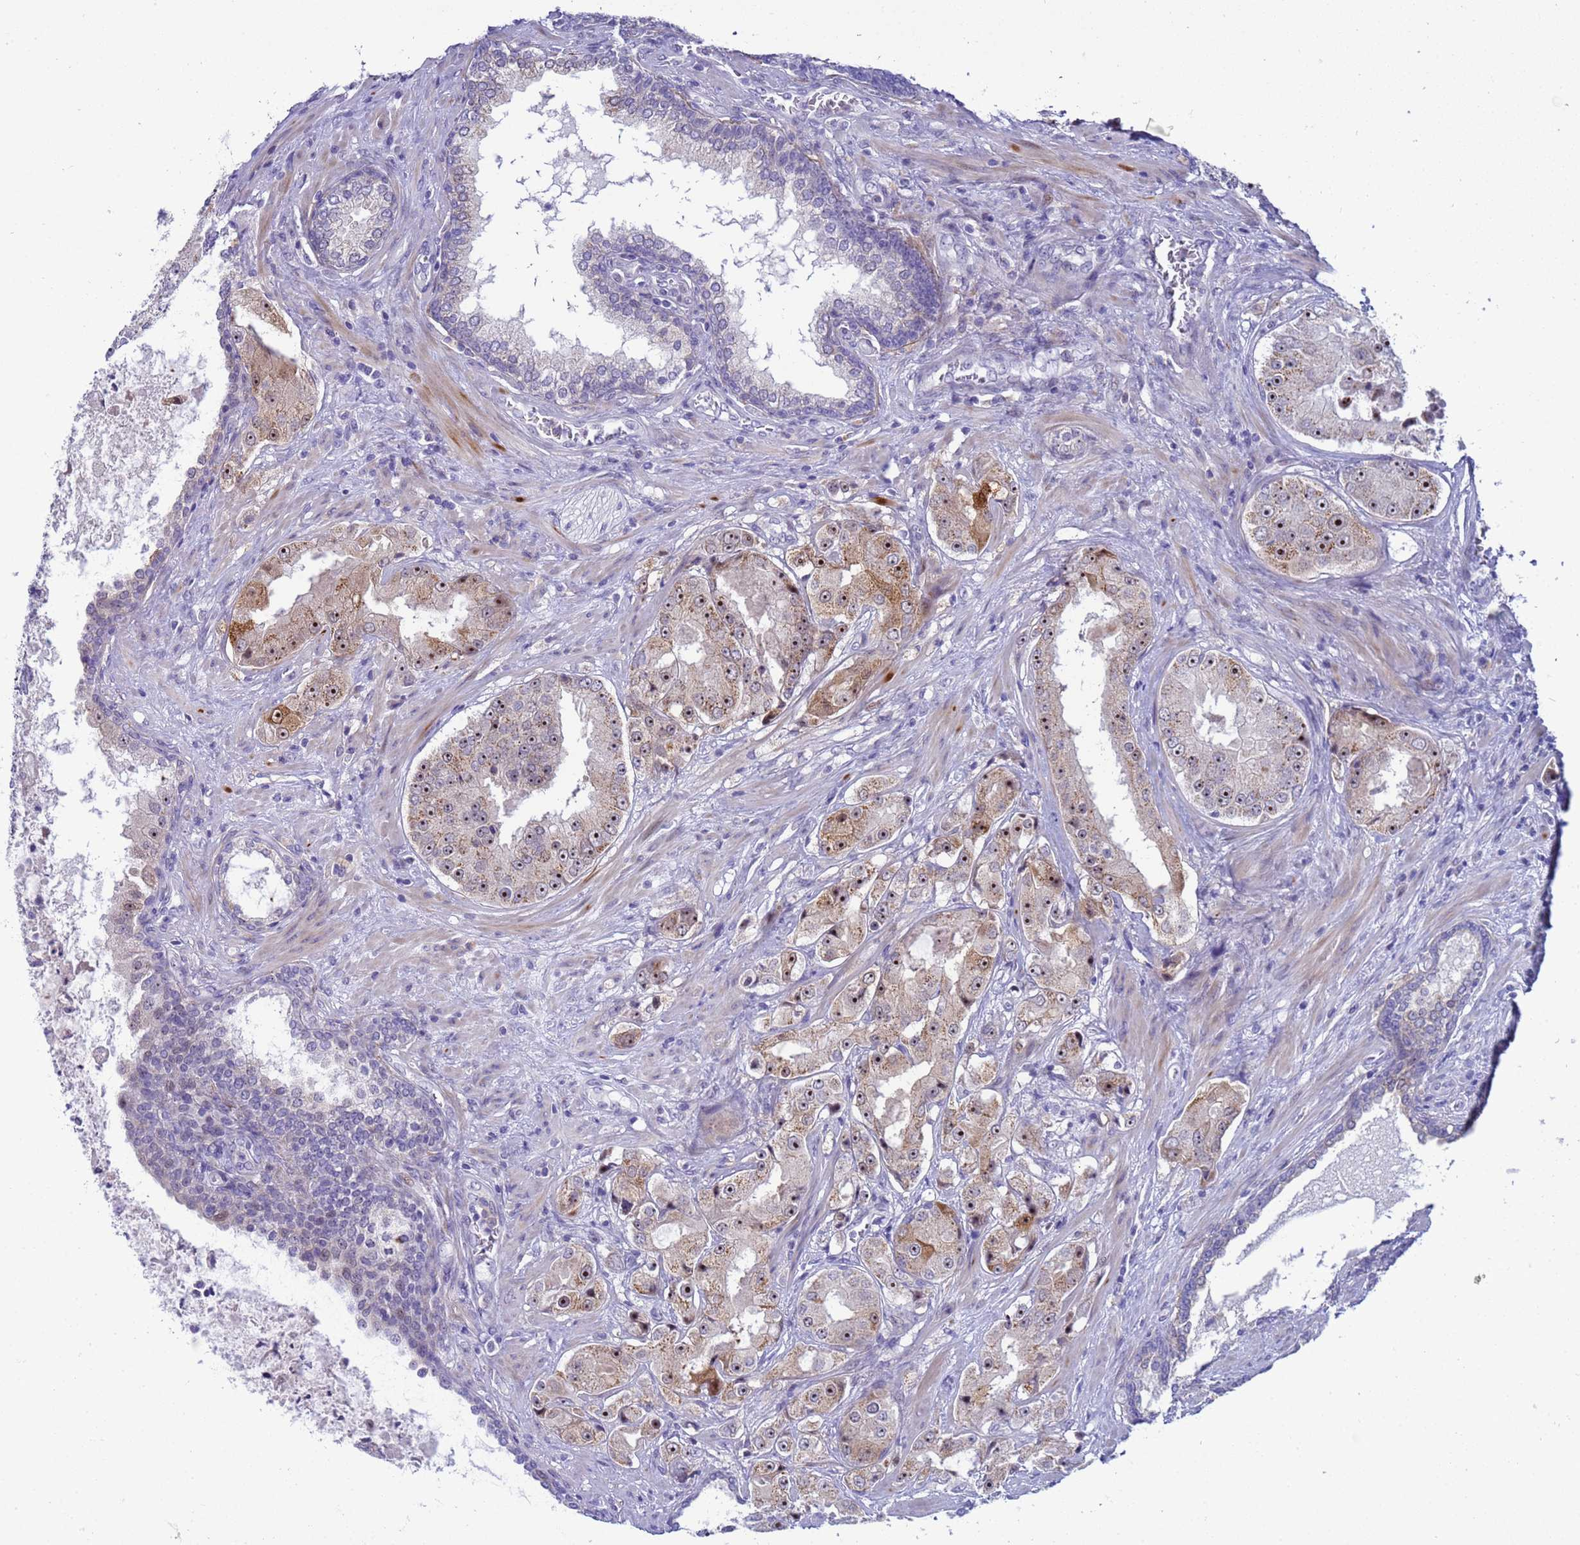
{"staining": {"intensity": "strong", "quantity": ">75%", "location": "nuclear"}, "tissue": "prostate cancer", "cell_type": "Tumor cells", "image_type": "cancer", "snomed": [{"axis": "morphology", "description": "Adenocarcinoma, High grade"}, {"axis": "topography", "description": "Prostate"}], "caption": "Immunohistochemical staining of human adenocarcinoma (high-grade) (prostate) reveals high levels of strong nuclear staining in approximately >75% of tumor cells.", "gene": "LRATD1", "patient": {"sex": "male", "age": 73}}